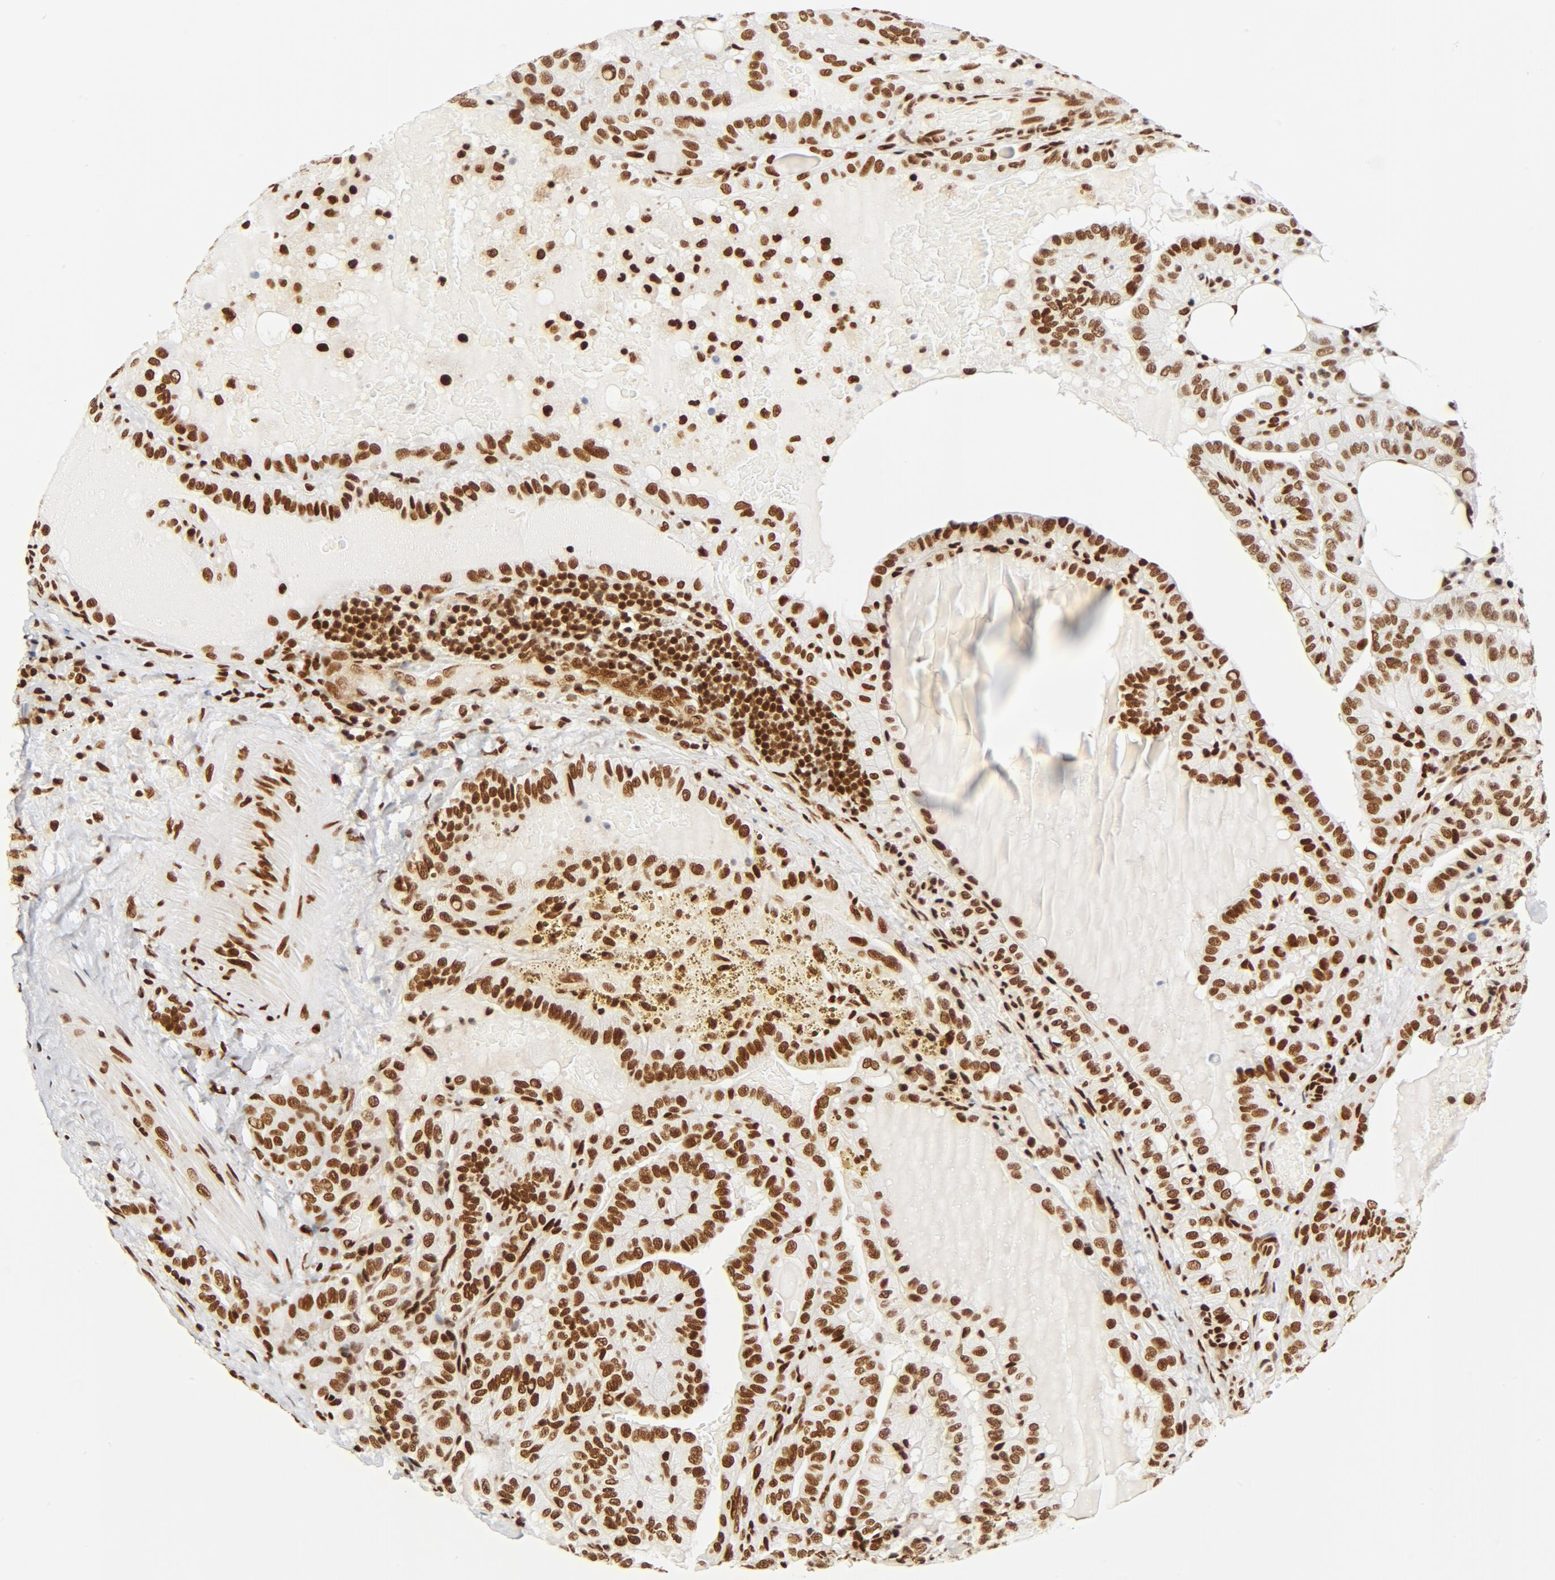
{"staining": {"intensity": "strong", "quantity": ">75%", "location": "nuclear"}, "tissue": "thyroid cancer", "cell_type": "Tumor cells", "image_type": "cancer", "snomed": [{"axis": "morphology", "description": "Papillary adenocarcinoma, NOS"}, {"axis": "topography", "description": "Thyroid gland"}], "caption": "Immunohistochemical staining of human papillary adenocarcinoma (thyroid) demonstrates high levels of strong nuclear expression in about >75% of tumor cells. (IHC, brightfield microscopy, high magnification).", "gene": "CTBP1", "patient": {"sex": "male", "age": 77}}